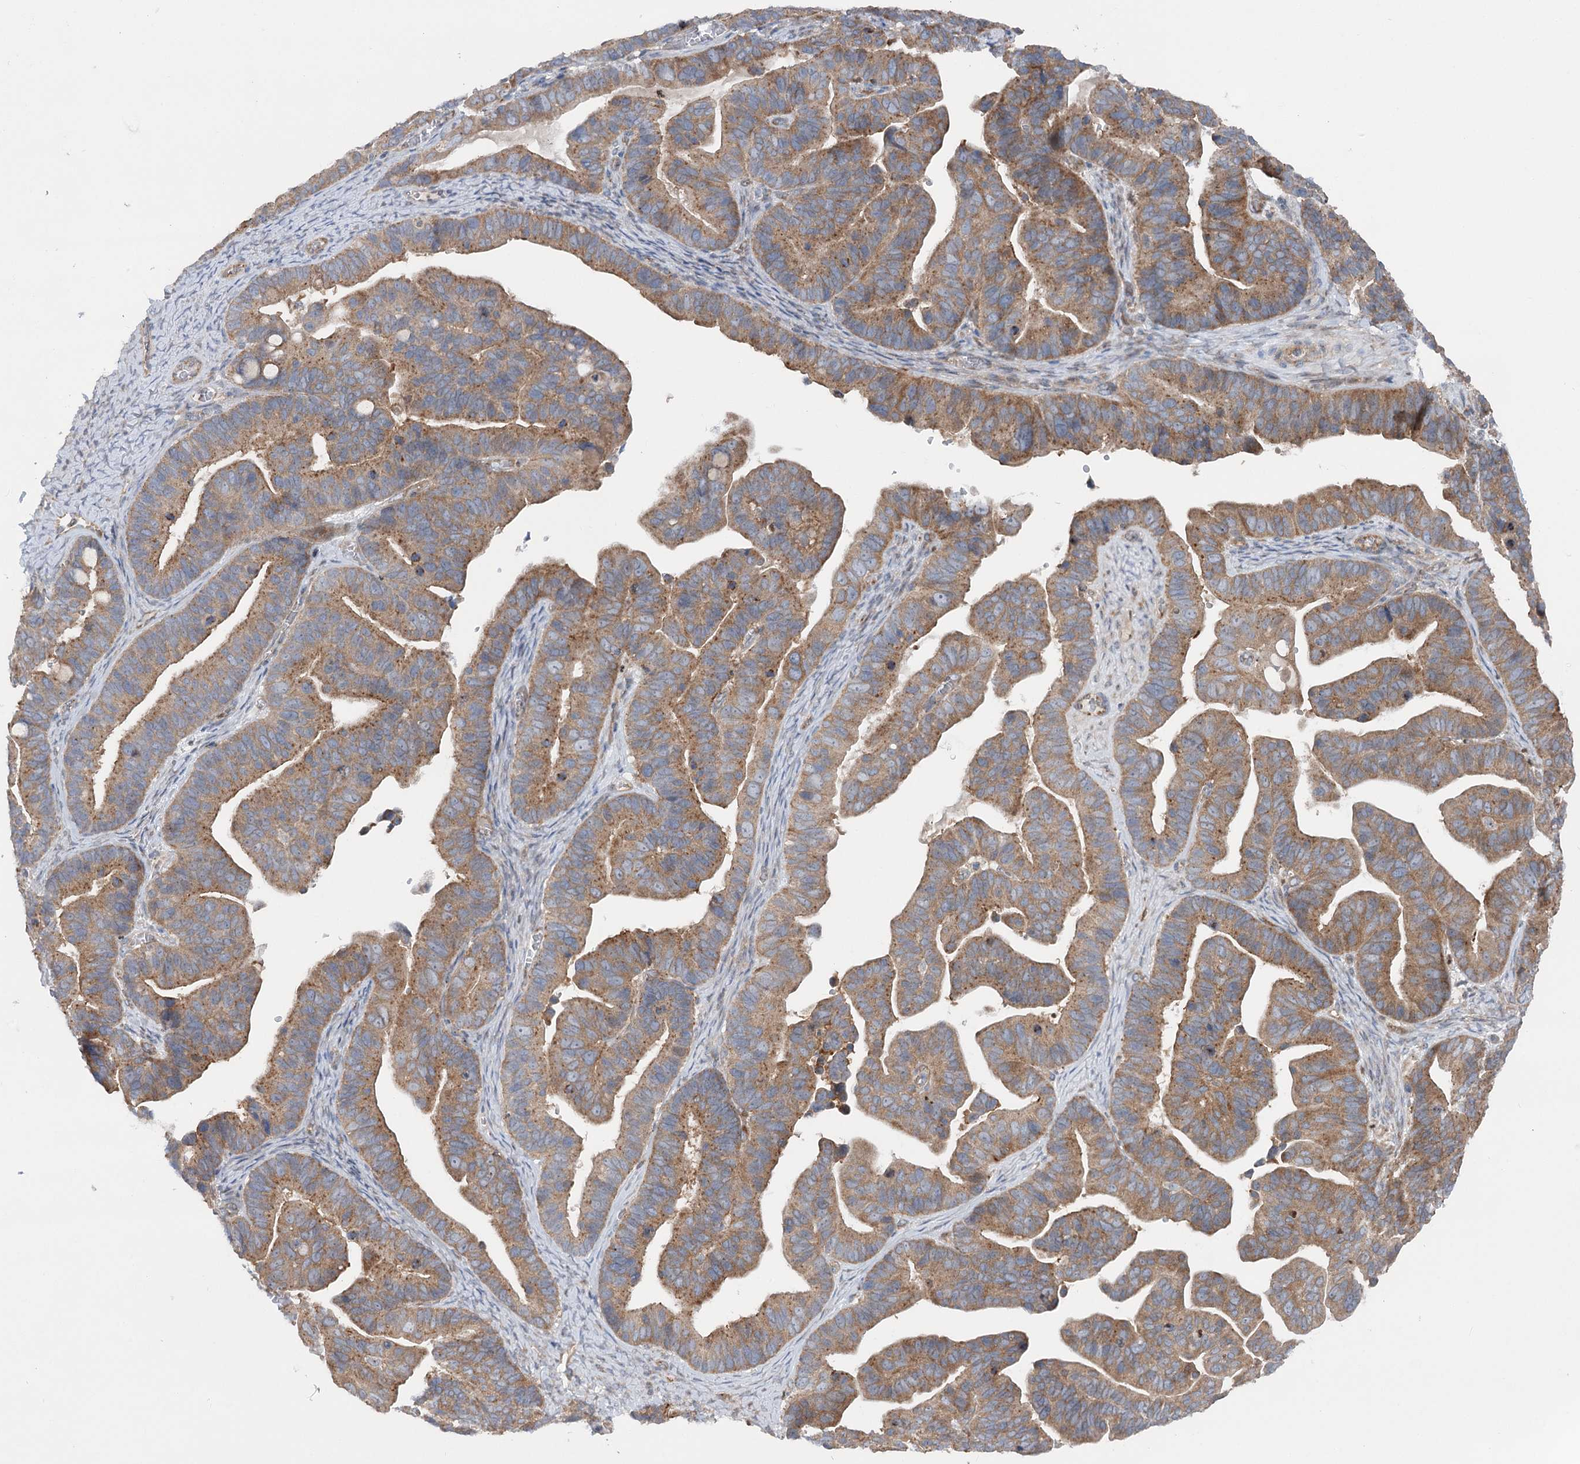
{"staining": {"intensity": "moderate", "quantity": ">75%", "location": "cytoplasmic/membranous"}, "tissue": "ovarian cancer", "cell_type": "Tumor cells", "image_type": "cancer", "snomed": [{"axis": "morphology", "description": "Cystadenocarcinoma, serous, NOS"}, {"axis": "topography", "description": "Ovary"}], "caption": "DAB (3,3'-diaminobenzidine) immunohistochemical staining of human ovarian cancer (serous cystadenocarcinoma) shows moderate cytoplasmic/membranous protein positivity in approximately >75% of tumor cells. The staining was performed using DAB, with brown indicating positive protein expression. Nuclei are stained blue with hematoxylin.", "gene": "SCN11A", "patient": {"sex": "female", "age": 56}}